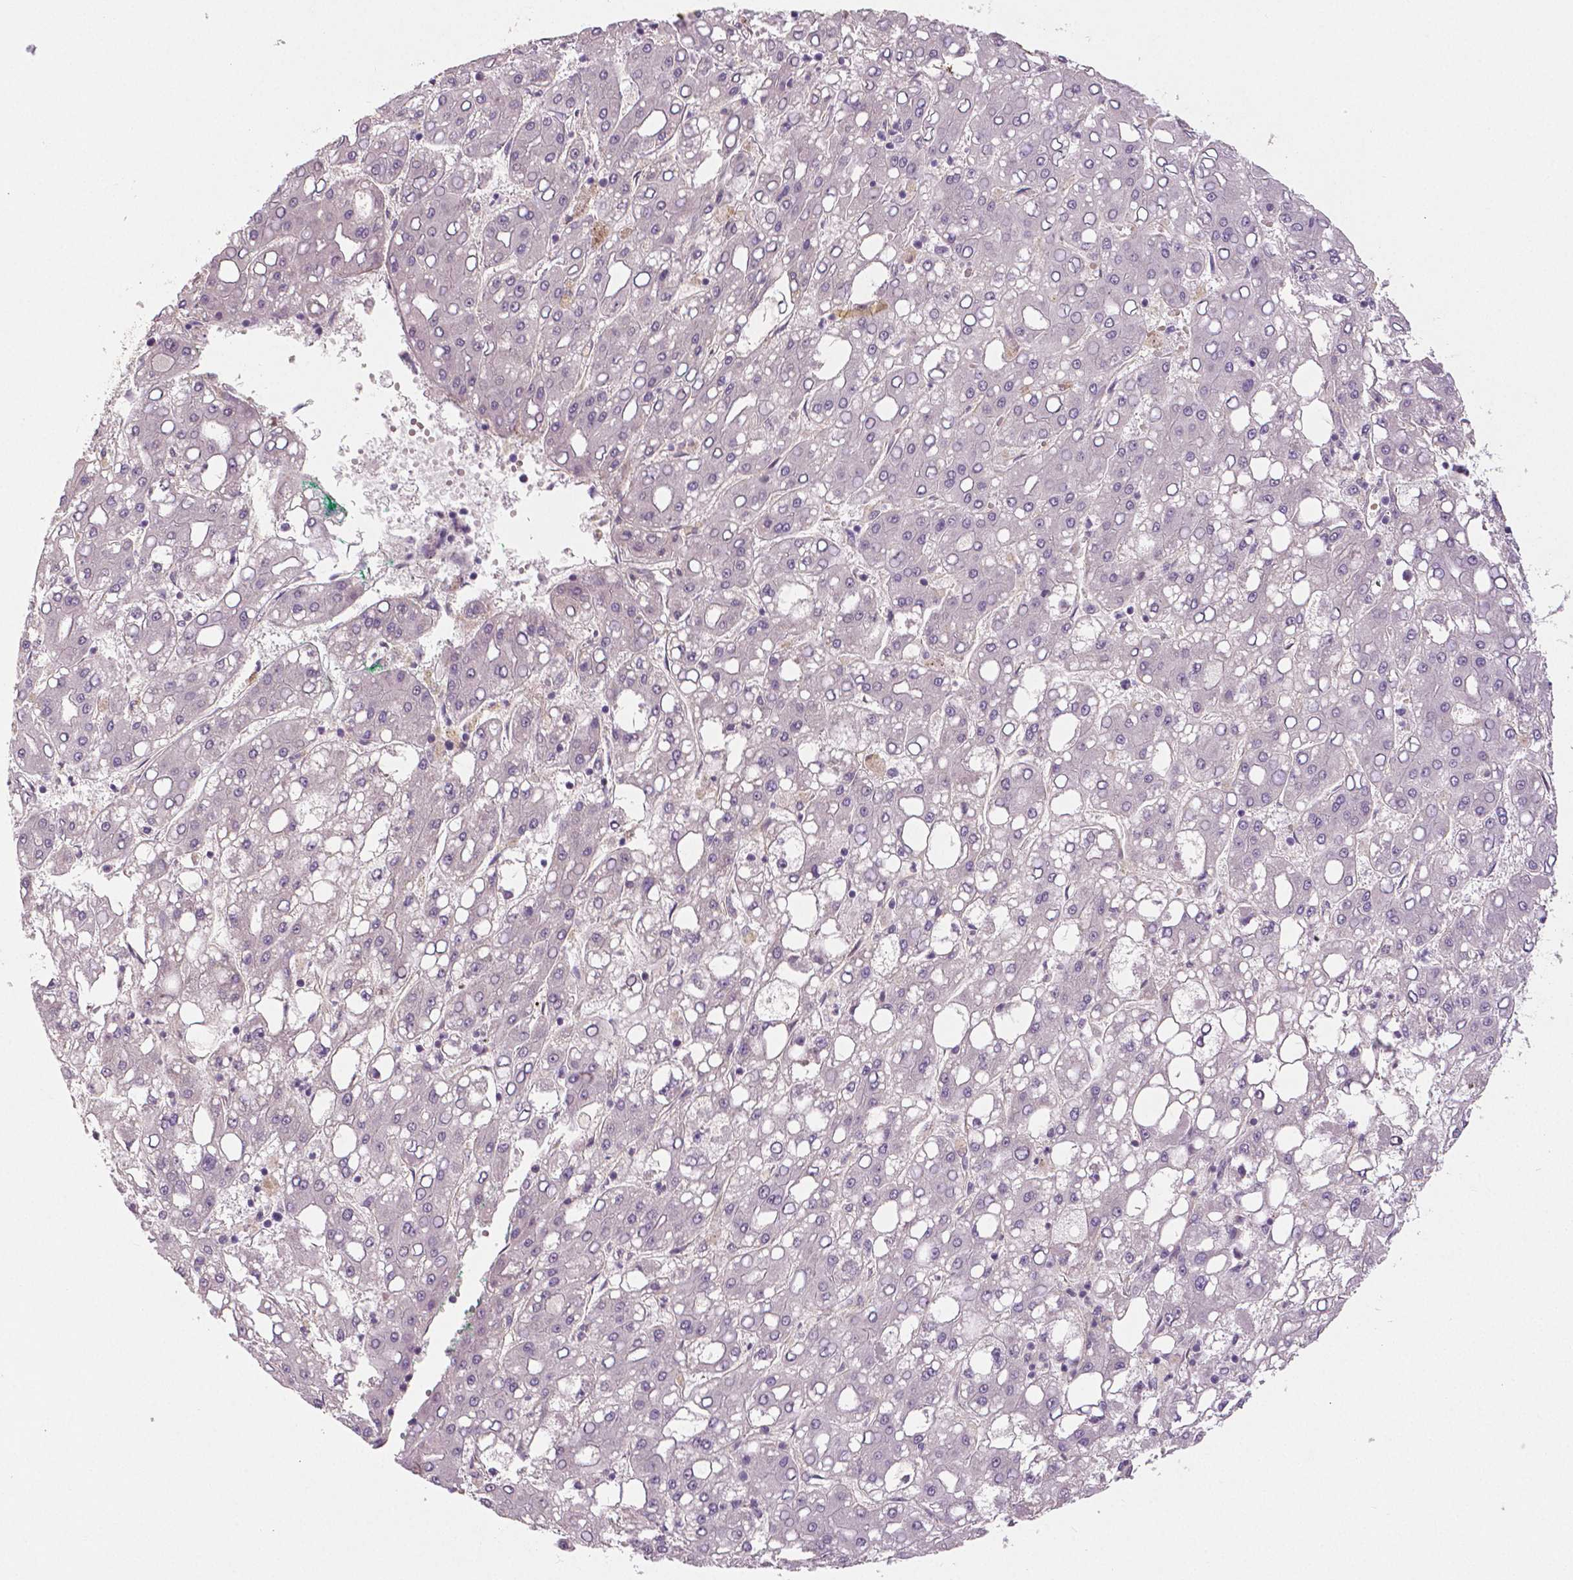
{"staining": {"intensity": "negative", "quantity": "none", "location": "none"}, "tissue": "liver cancer", "cell_type": "Tumor cells", "image_type": "cancer", "snomed": [{"axis": "morphology", "description": "Carcinoma, Hepatocellular, NOS"}, {"axis": "topography", "description": "Liver"}], "caption": "An IHC image of liver hepatocellular carcinoma is shown. There is no staining in tumor cells of liver hepatocellular carcinoma.", "gene": "FLT1", "patient": {"sex": "male", "age": 65}}